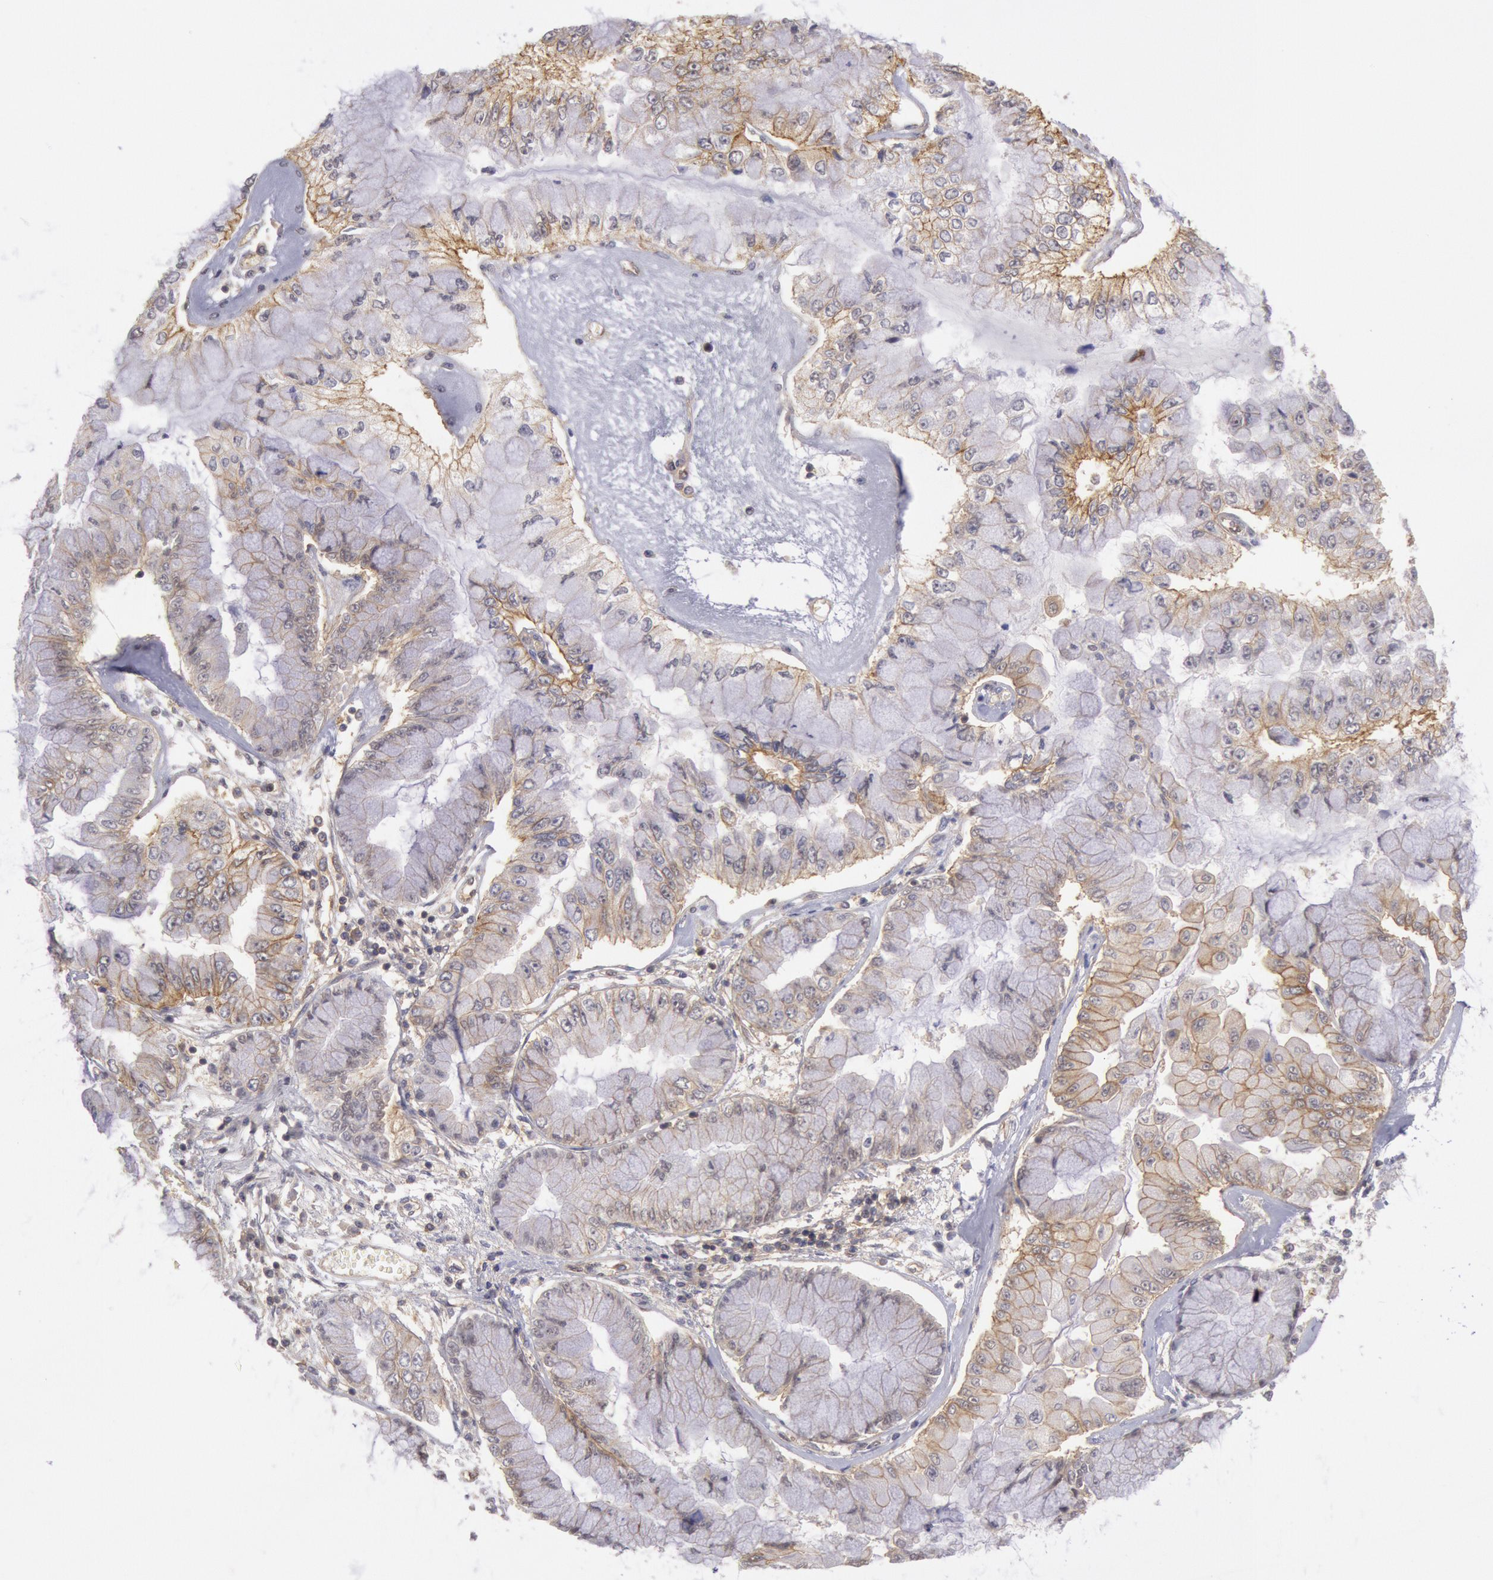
{"staining": {"intensity": "weak", "quantity": "25%-75%", "location": "cytoplasmic/membranous"}, "tissue": "liver cancer", "cell_type": "Tumor cells", "image_type": "cancer", "snomed": [{"axis": "morphology", "description": "Cholangiocarcinoma"}, {"axis": "topography", "description": "Liver"}], "caption": "There is low levels of weak cytoplasmic/membranous staining in tumor cells of liver cholangiocarcinoma, as demonstrated by immunohistochemical staining (brown color).", "gene": "STX4", "patient": {"sex": "female", "age": 79}}